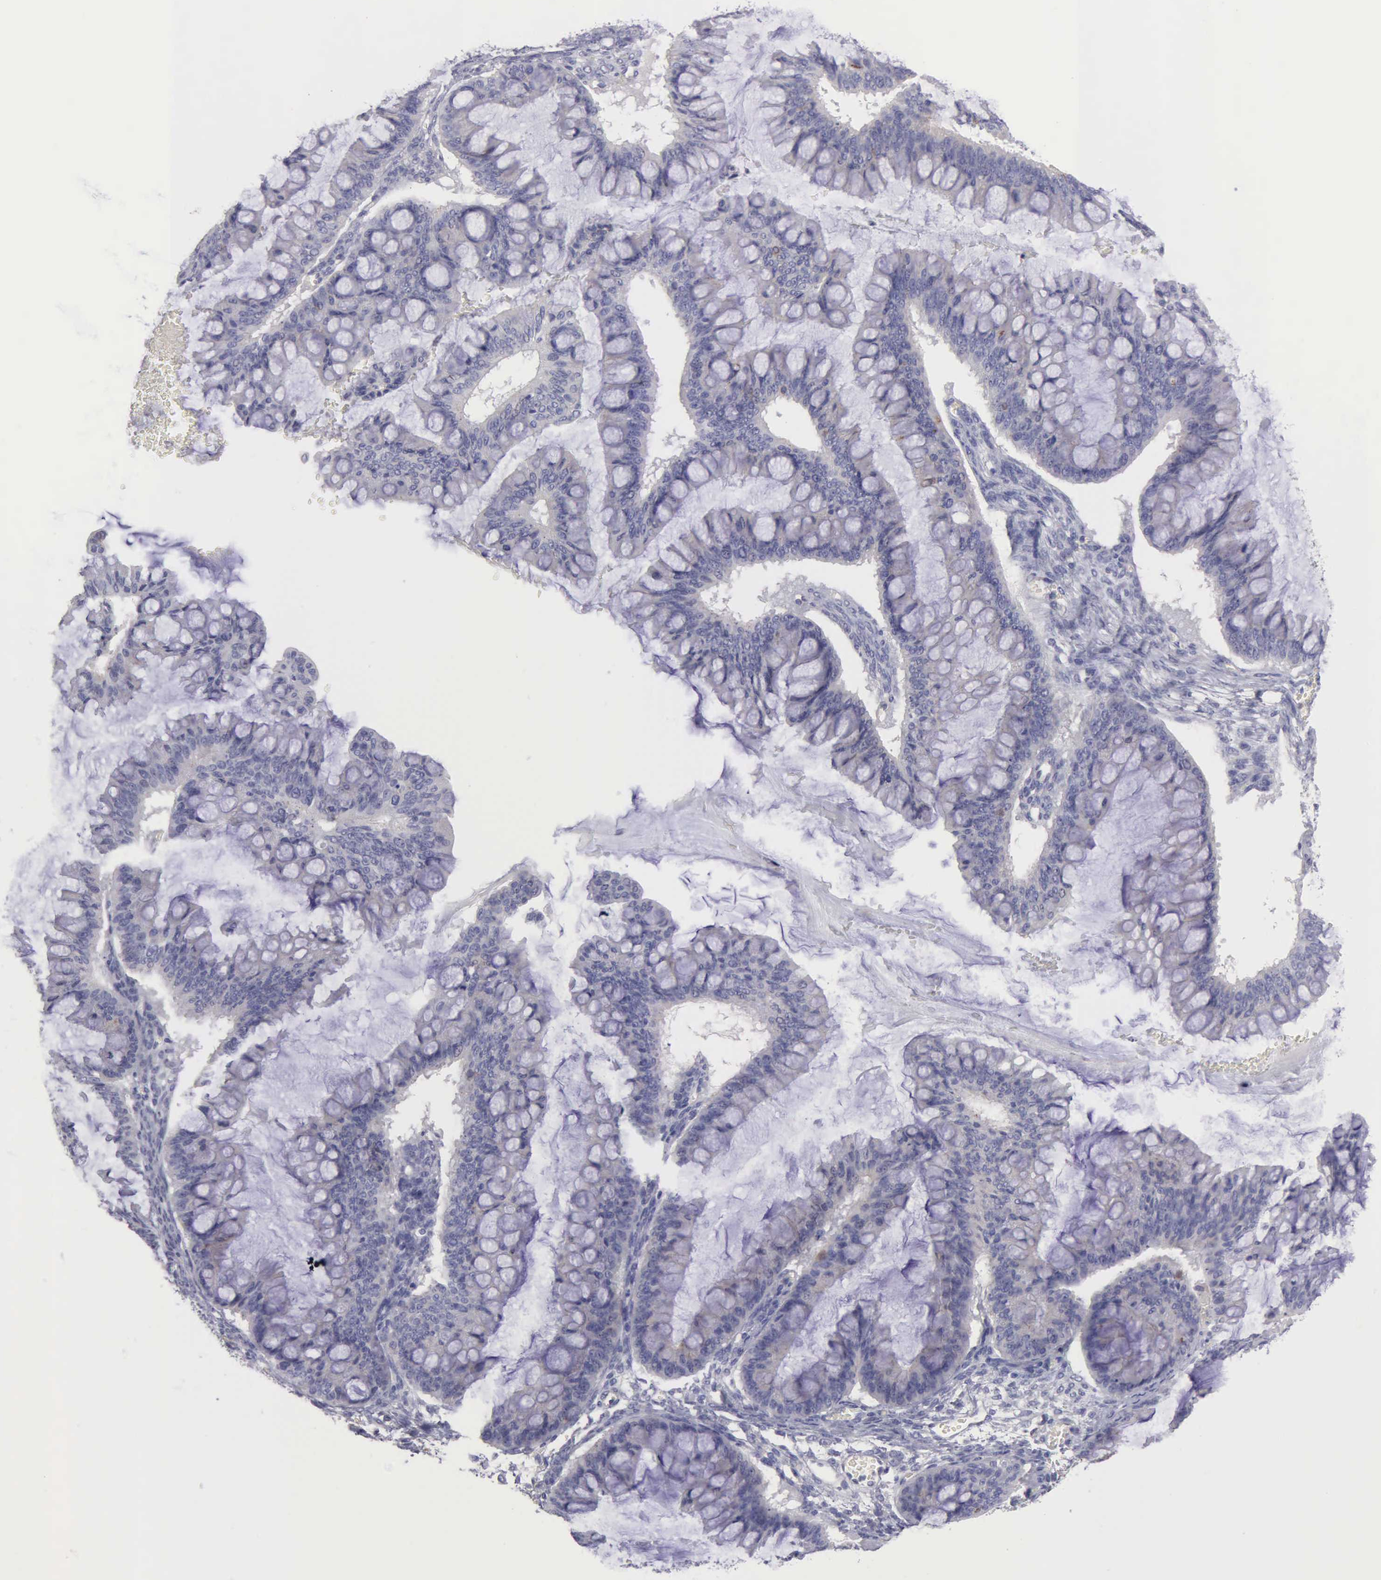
{"staining": {"intensity": "weak", "quantity": "<25%", "location": "cytoplasmic/membranous"}, "tissue": "ovarian cancer", "cell_type": "Tumor cells", "image_type": "cancer", "snomed": [{"axis": "morphology", "description": "Cystadenocarcinoma, mucinous, NOS"}, {"axis": "topography", "description": "Ovary"}], "caption": "IHC of human mucinous cystadenocarcinoma (ovarian) displays no expression in tumor cells.", "gene": "APP", "patient": {"sex": "female", "age": 73}}